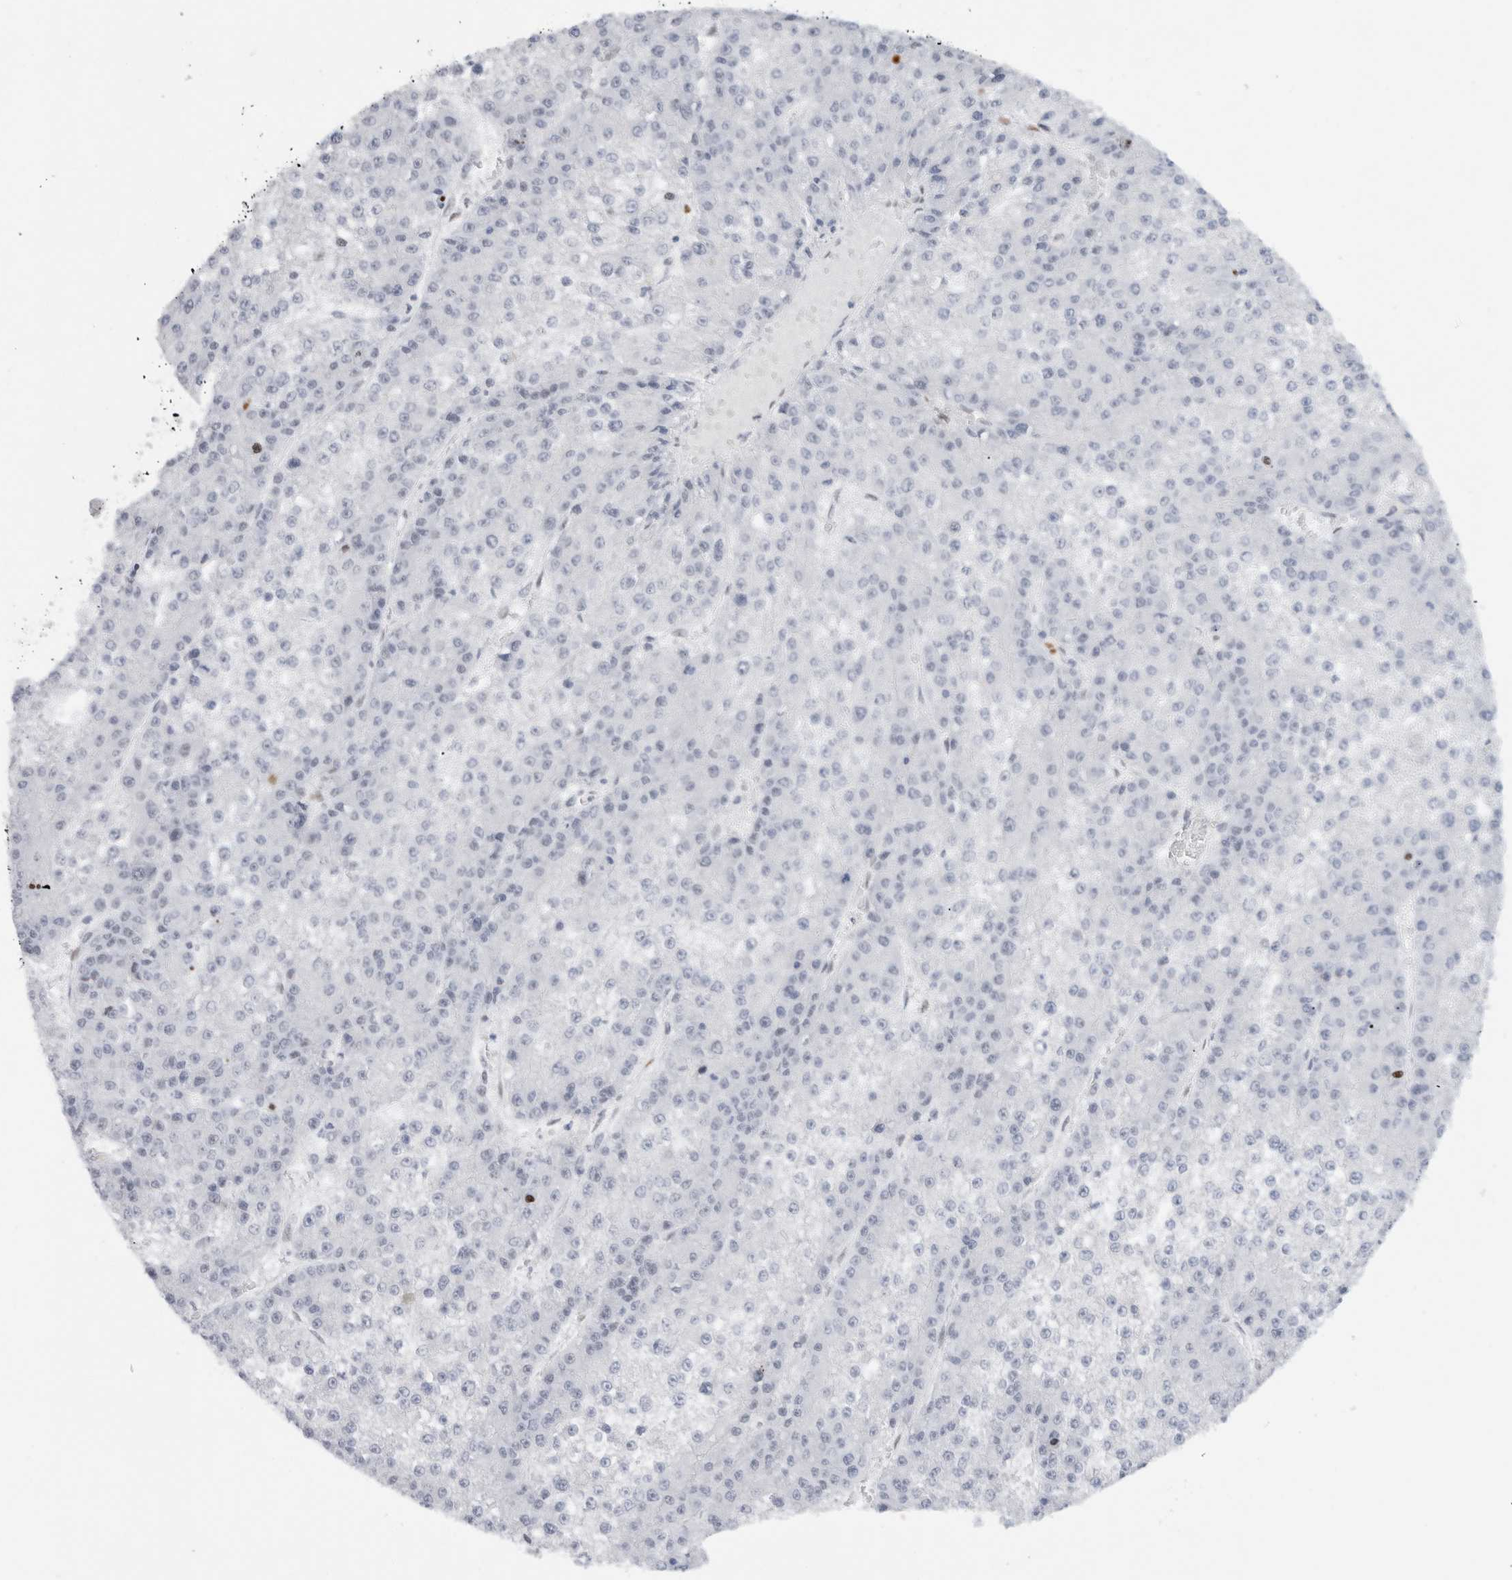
{"staining": {"intensity": "negative", "quantity": "none", "location": "none"}, "tissue": "liver cancer", "cell_type": "Tumor cells", "image_type": "cancer", "snomed": [{"axis": "morphology", "description": "Carcinoma, Hepatocellular, NOS"}, {"axis": "topography", "description": "Liver"}], "caption": "An immunohistochemistry photomicrograph of liver cancer (hepatocellular carcinoma) is shown. There is no staining in tumor cells of liver cancer (hepatocellular carcinoma).", "gene": "COPS7A", "patient": {"sex": "female", "age": 73}}